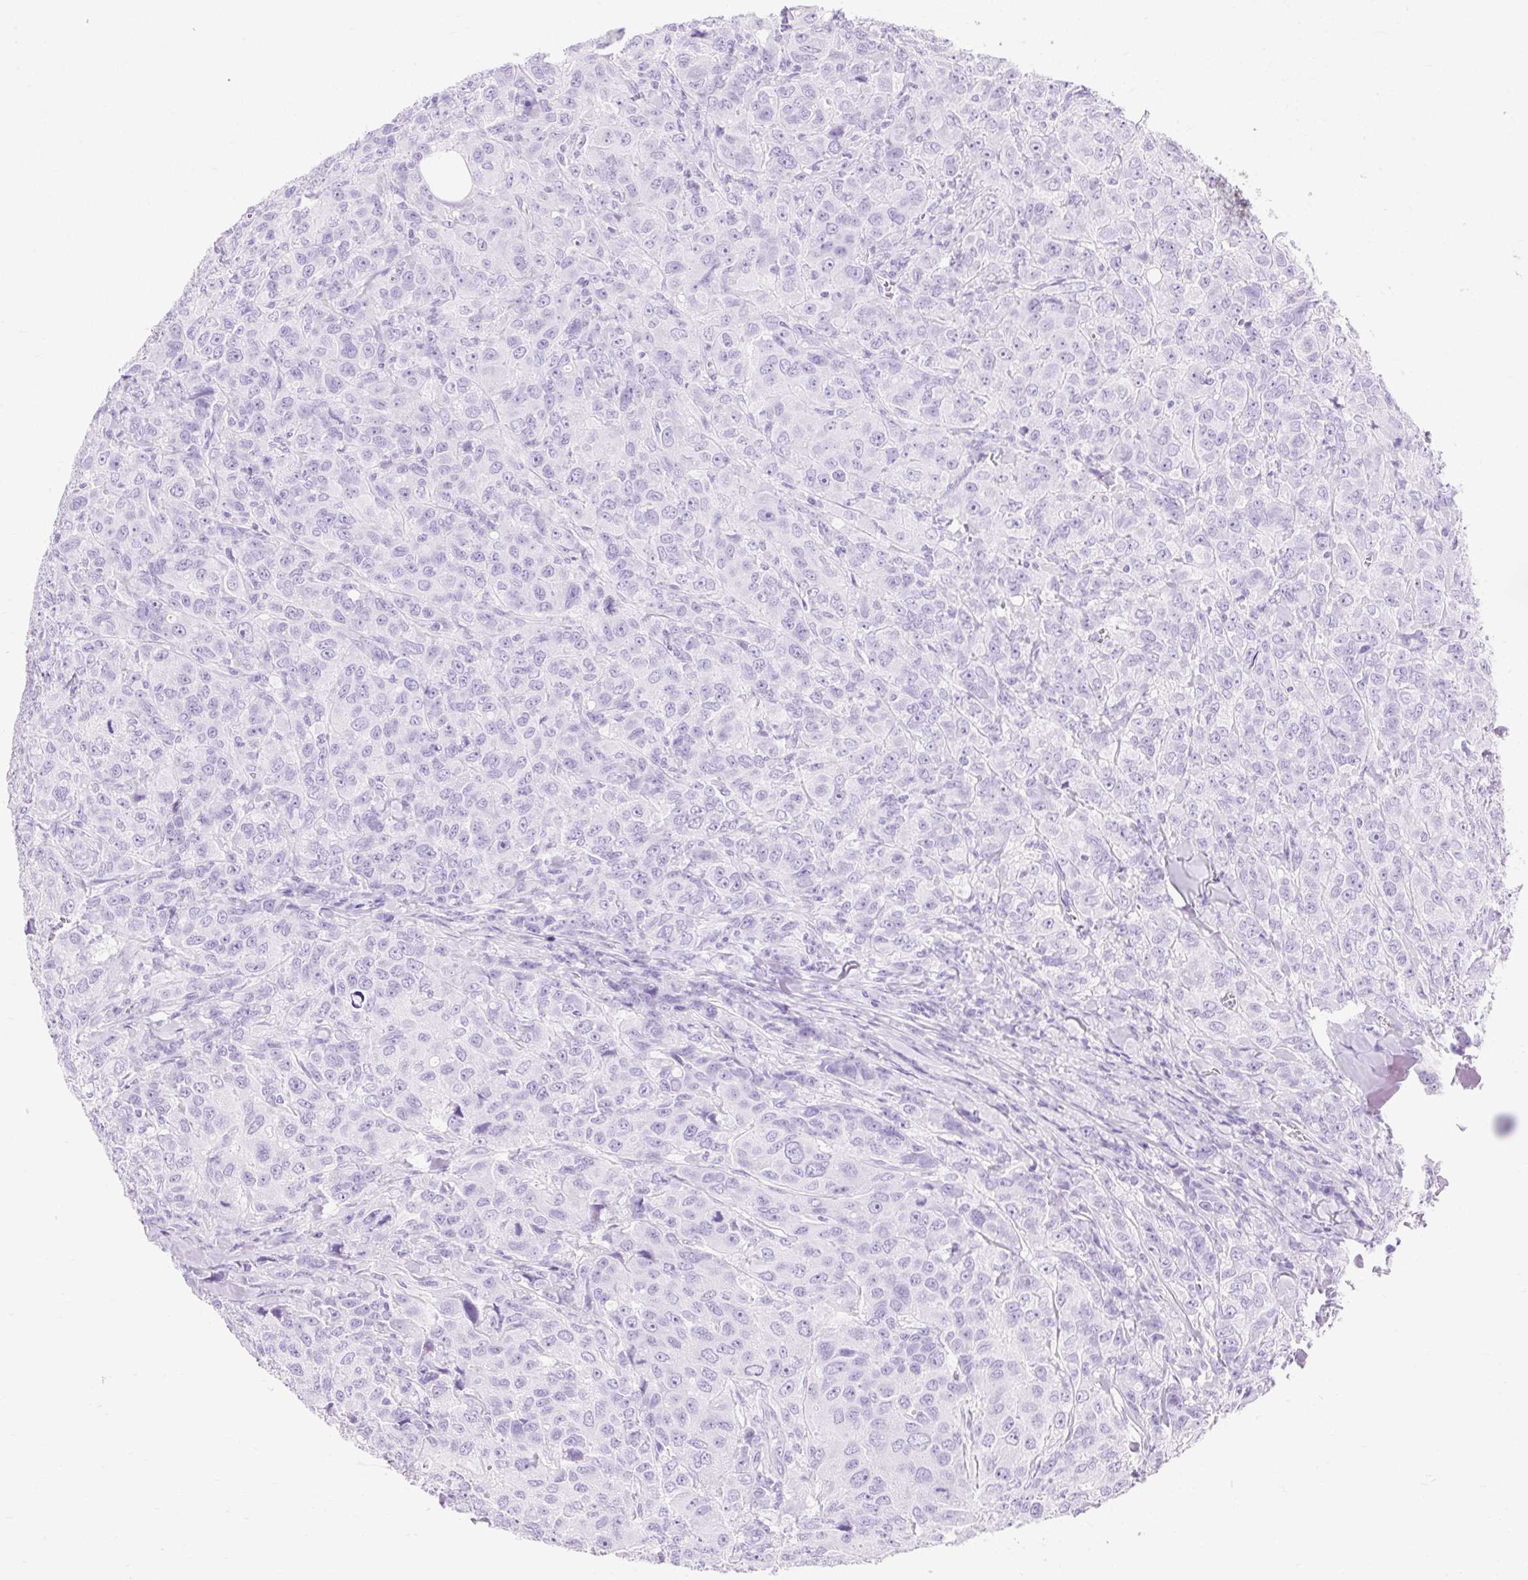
{"staining": {"intensity": "negative", "quantity": "none", "location": "none"}, "tissue": "breast cancer", "cell_type": "Tumor cells", "image_type": "cancer", "snomed": [{"axis": "morphology", "description": "Duct carcinoma"}, {"axis": "topography", "description": "Breast"}], "caption": "Human breast cancer (intraductal carcinoma) stained for a protein using IHC exhibits no staining in tumor cells.", "gene": "MBP", "patient": {"sex": "female", "age": 43}}